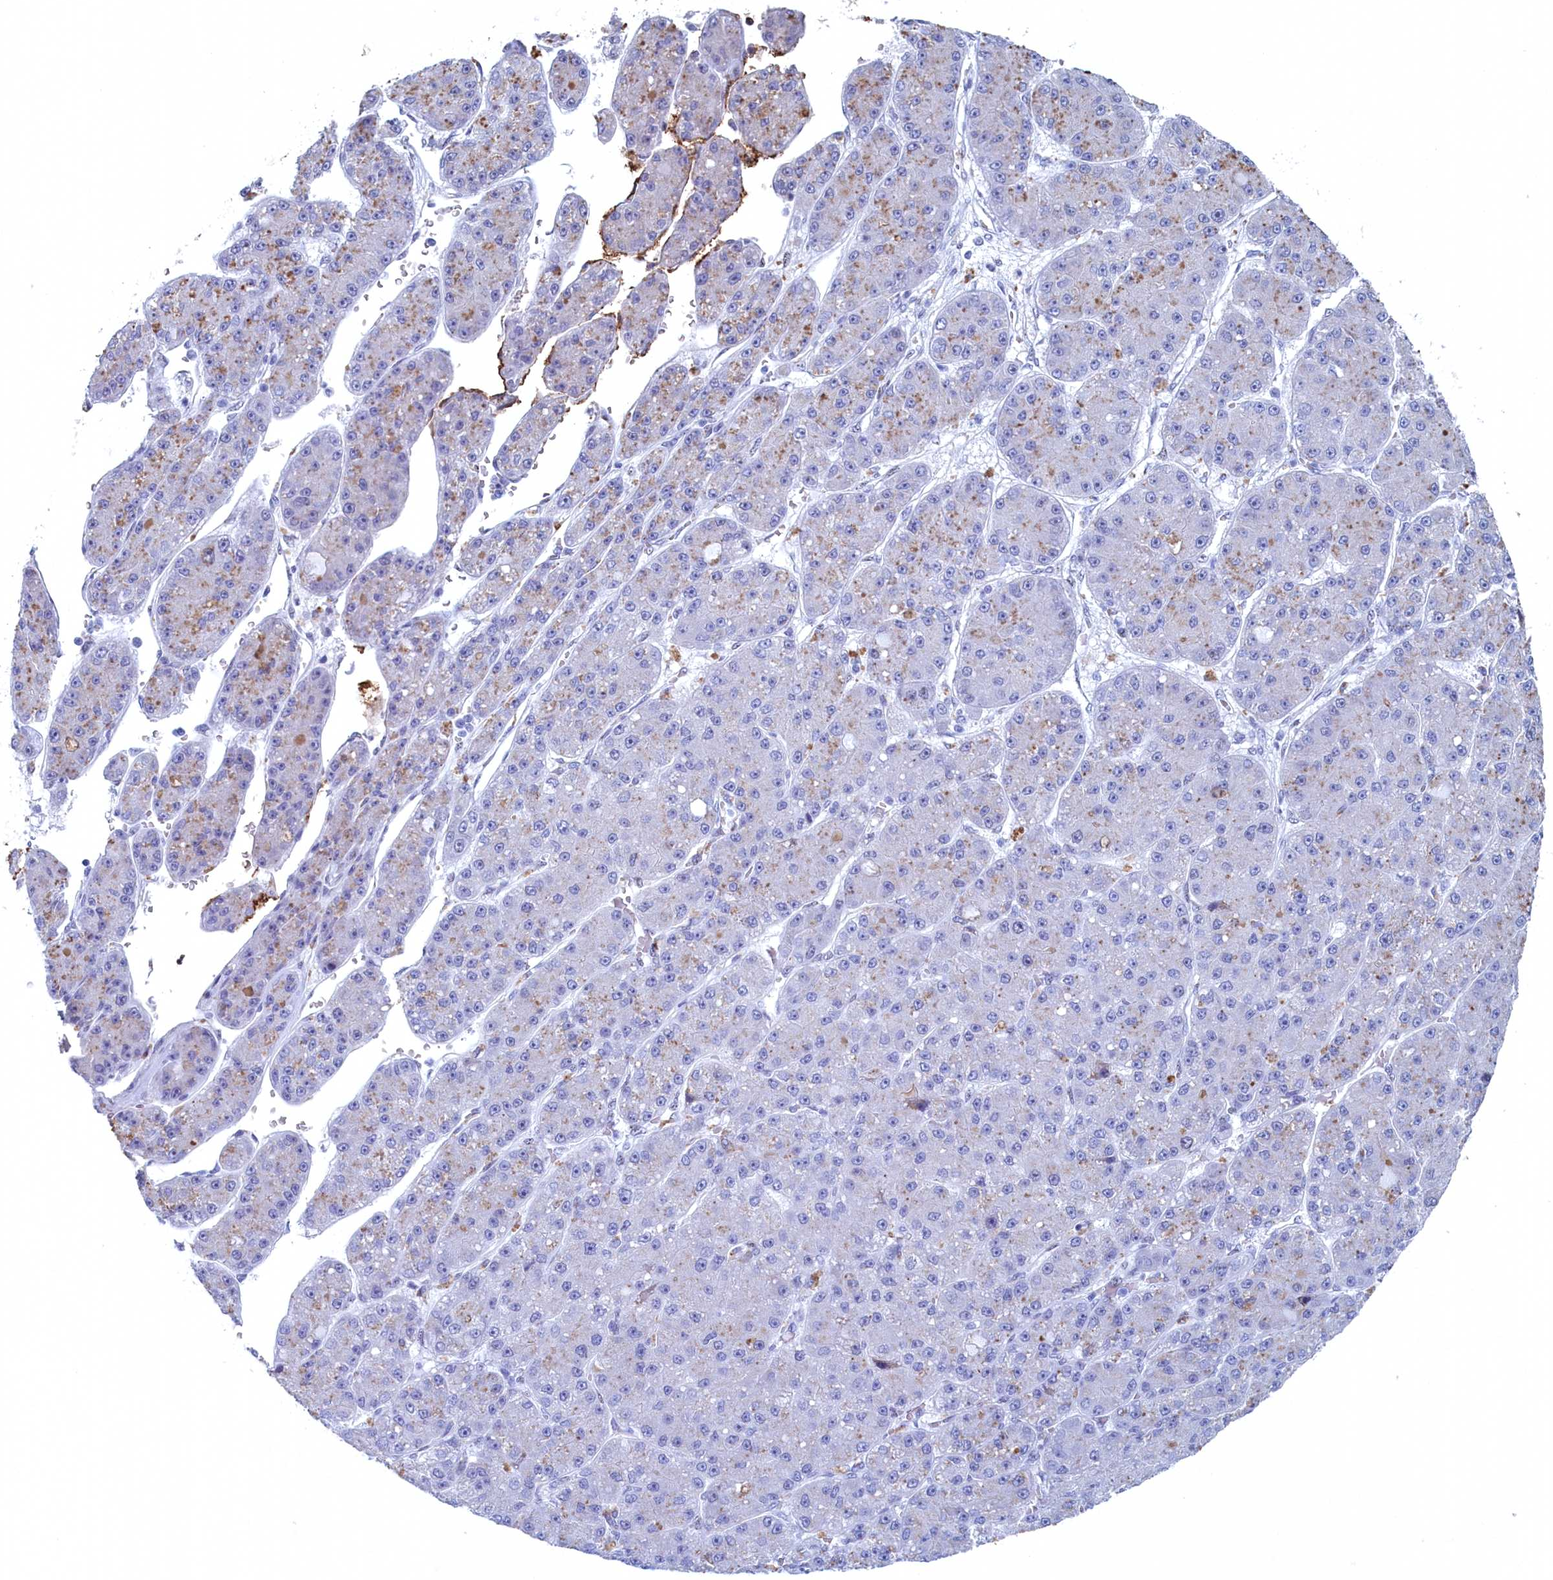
{"staining": {"intensity": "weak", "quantity": "<25%", "location": "cytoplasmic/membranous"}, "tissue": "liver cancer", "cell_type": "Tumor cells", "image_type": "cancer", "snomed": [{"axis": "morphology", "description": "Carcinoma, Hepatocellular, NOS"}, {"axis": "topography", "description": "Liver"}], "caption": "This image is of liver hepatocellular carcinoma stained with immunohistochemistry (IHC) to label a protein in brown with the nuclei are counter-stained blue. There is no expression in tumor cells. (Brightfield microscopy of DAB (3,3'-diaminobenzidine) IHC at high magnification).", "gene": "WDR76", "patient": {"sex": "male", "age": 67}}